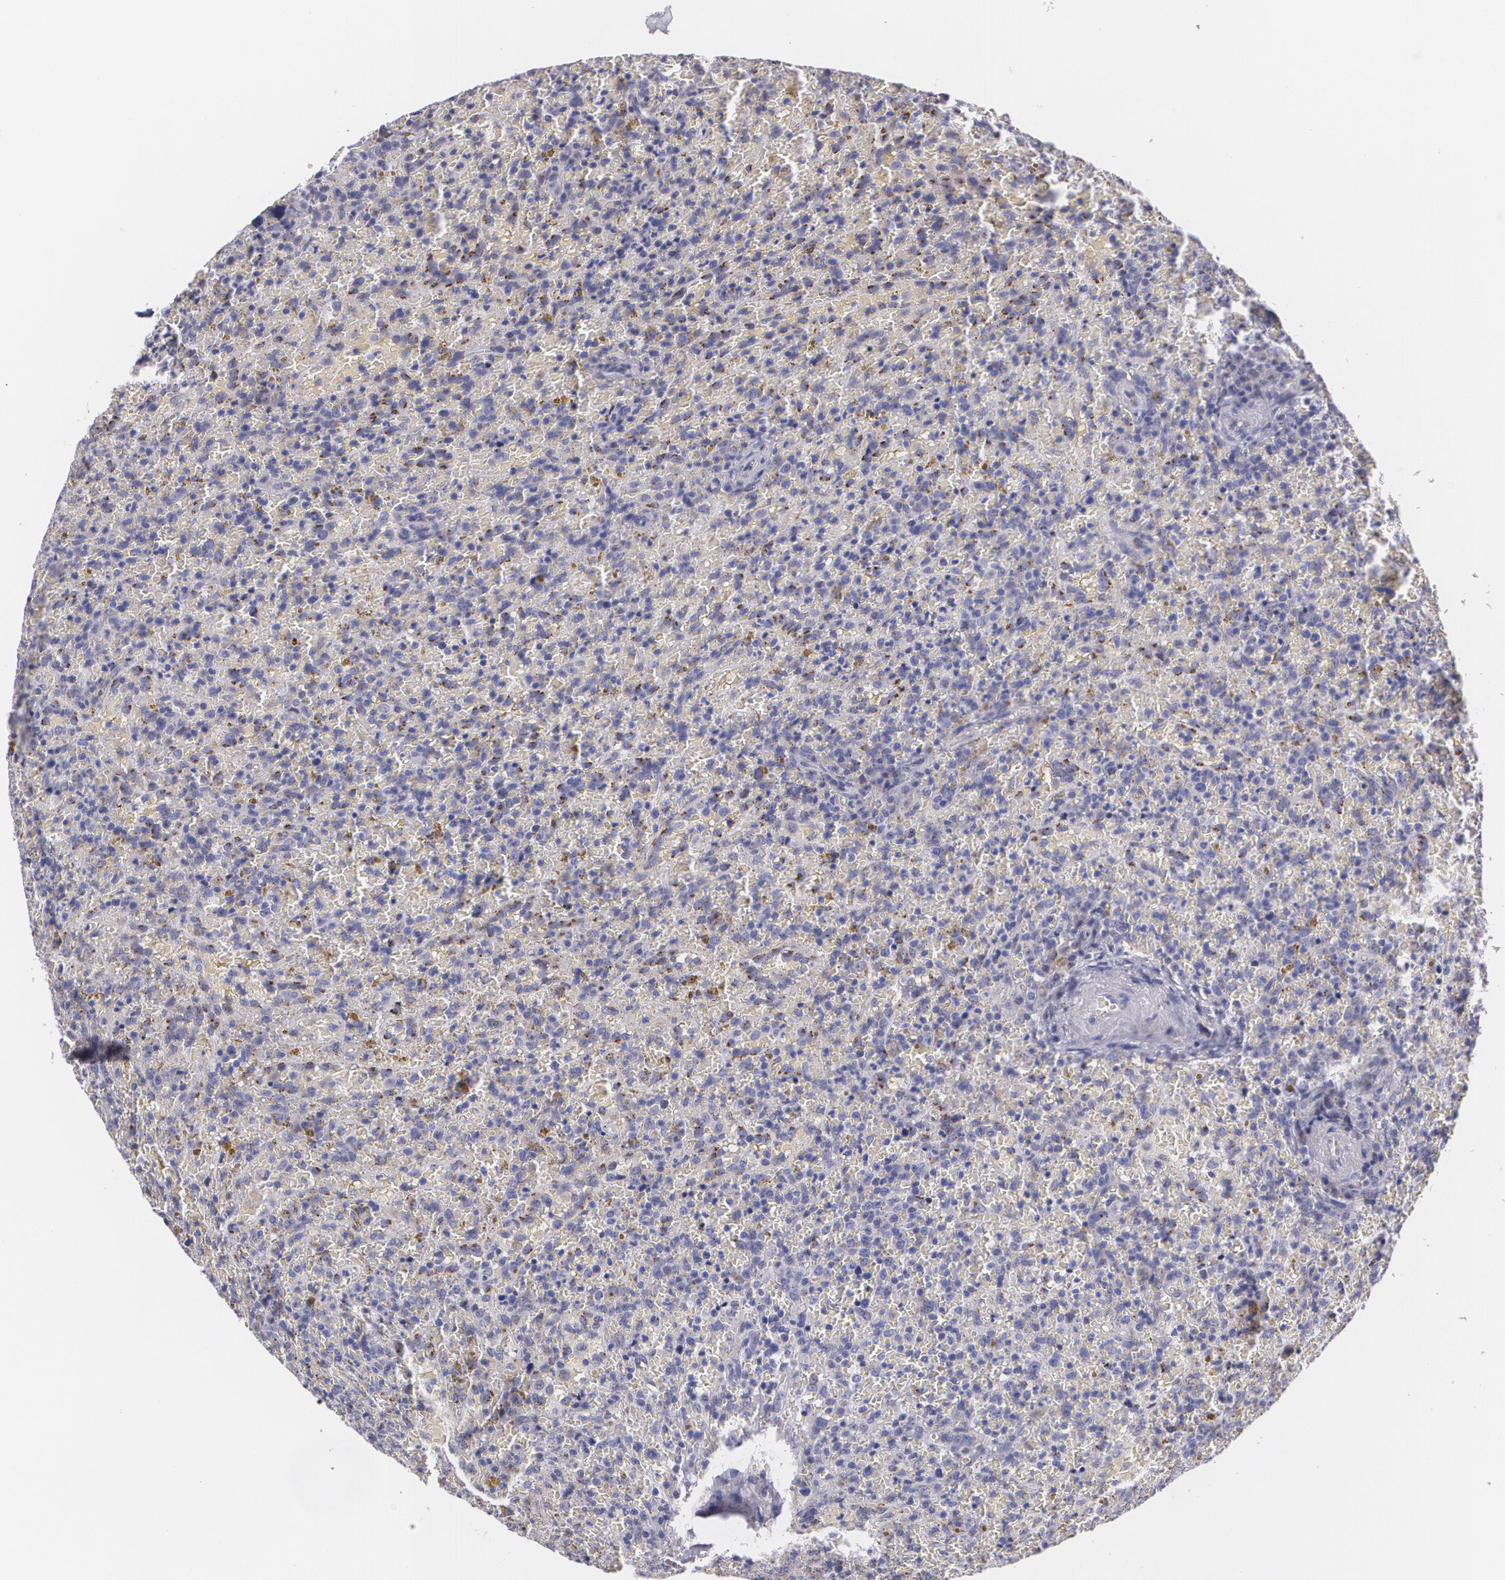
{"staining": {"intensity": "moderate", "quantity": "<25%", "location": "cytoplasmic/membranous"}, "tissue": "lymphoma", "cell_type": "Tumor cells", "image_type": "cancer", "snomed": [{"axis": "morphology", "description": "Malignant lymphoma, non-Hodgkin's type, High grade"}, {"axis": "topography", "description": "Spleen"}, {"axis": "topography", "description": "Lymph node"}], "caption": "Immunohistochemical staining of lymphoma demonstrates moderate cytoplasmic/membranous protein positivity in about <25% of tumor cells. Ihc stains the protein of interest in brown and the nuclei are stained blue.", "gene": "CILK1", "patient": {"sex": "female", "age": 70}}